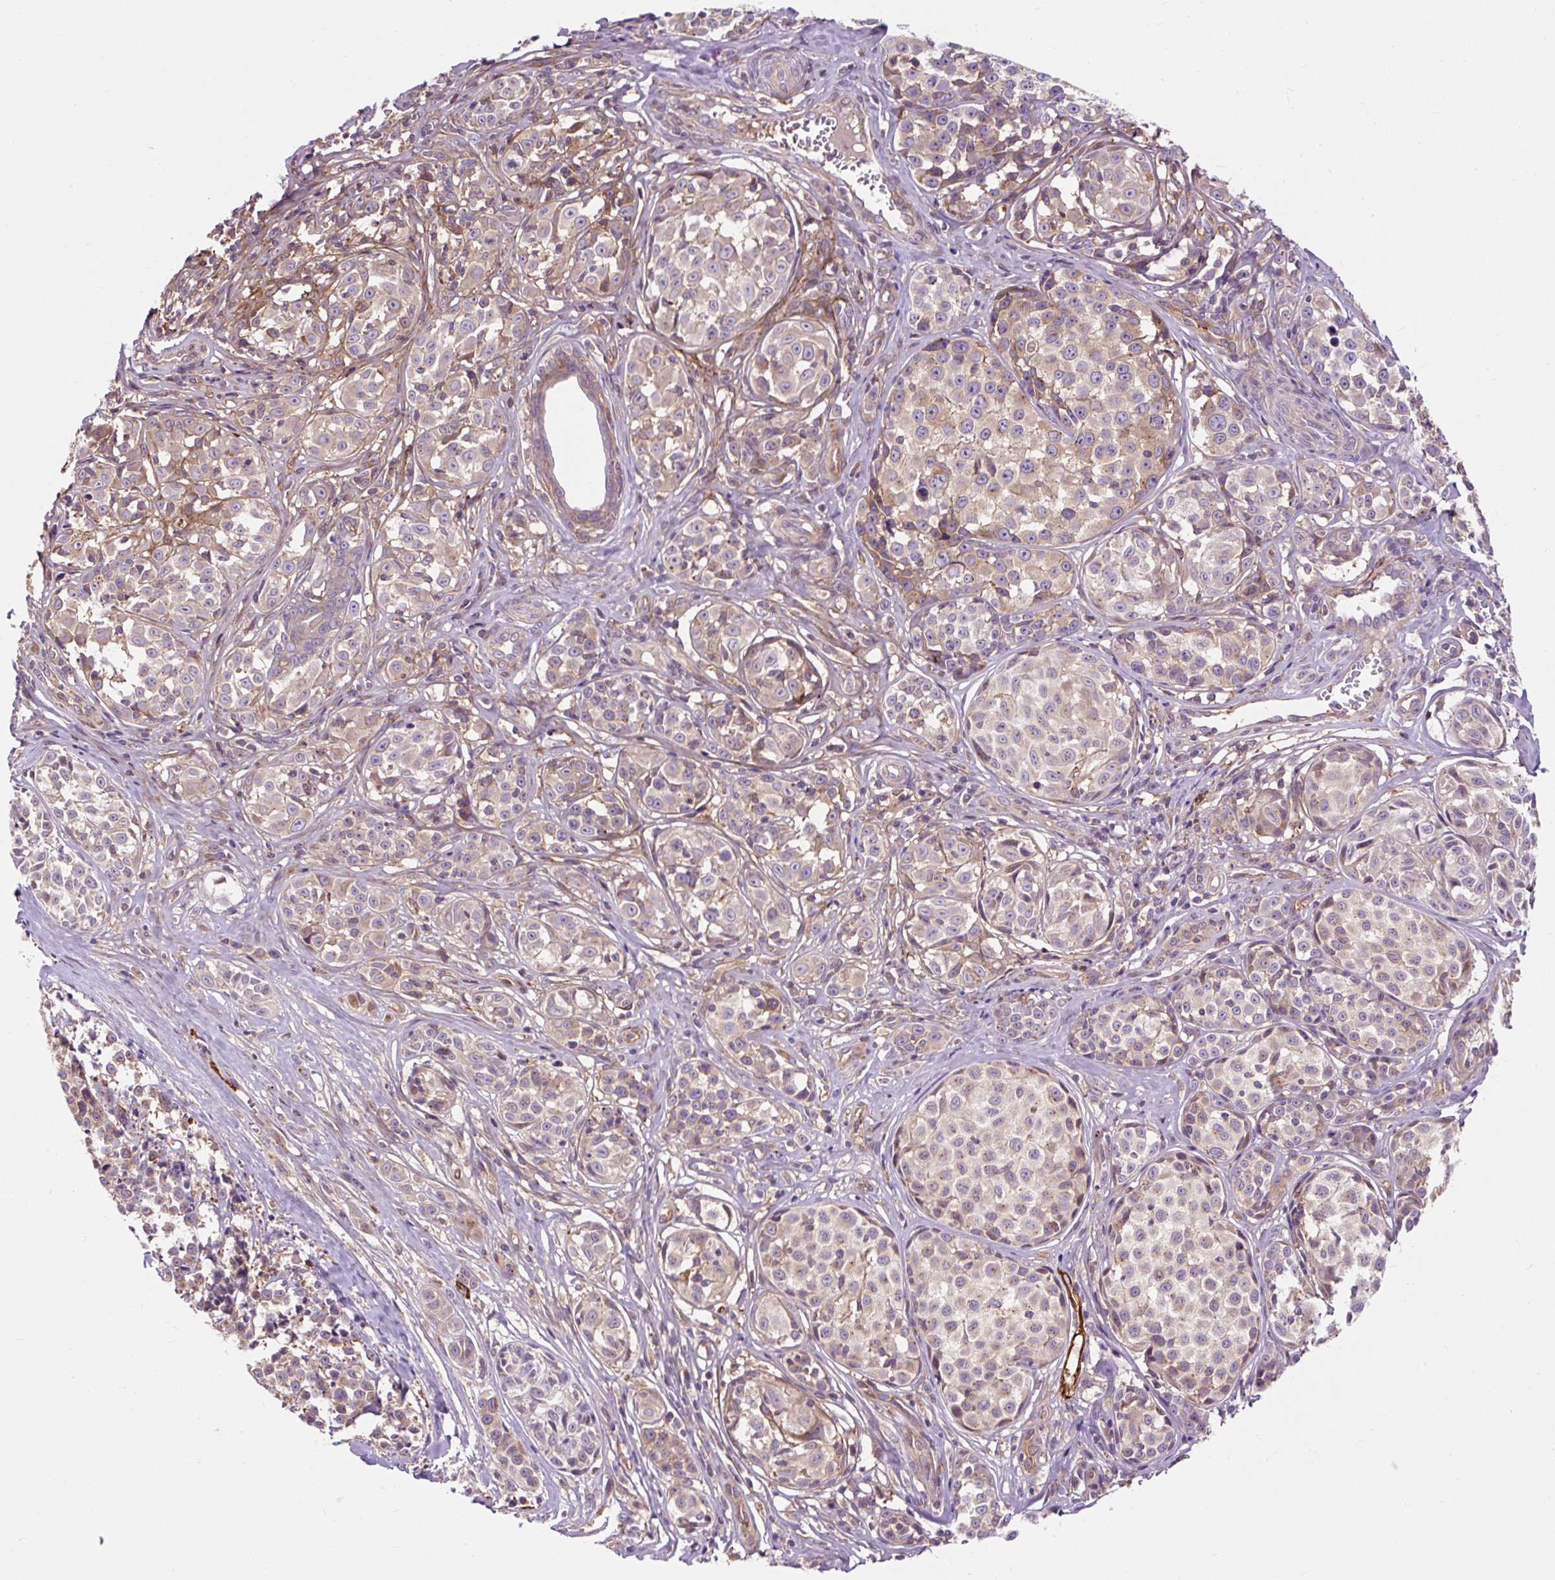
{"staining": {"intensity": "weak", "quantity": "<25%", "location": "cytoplasmic/membranous"}, "tissue": "melanoma", "cell_type": "Tumor cells", "image_type": "cancer", "snomed": [{"axis": "morphology", "description": "Malignant melanoma, NOS"}, {"axis": "topography", "description": "Skin"}], "caption": "Tumor cells show no significant expression in melanoma.", "gene": "PCDHGB3", "patient": {"sex": "female", "age": 35}}